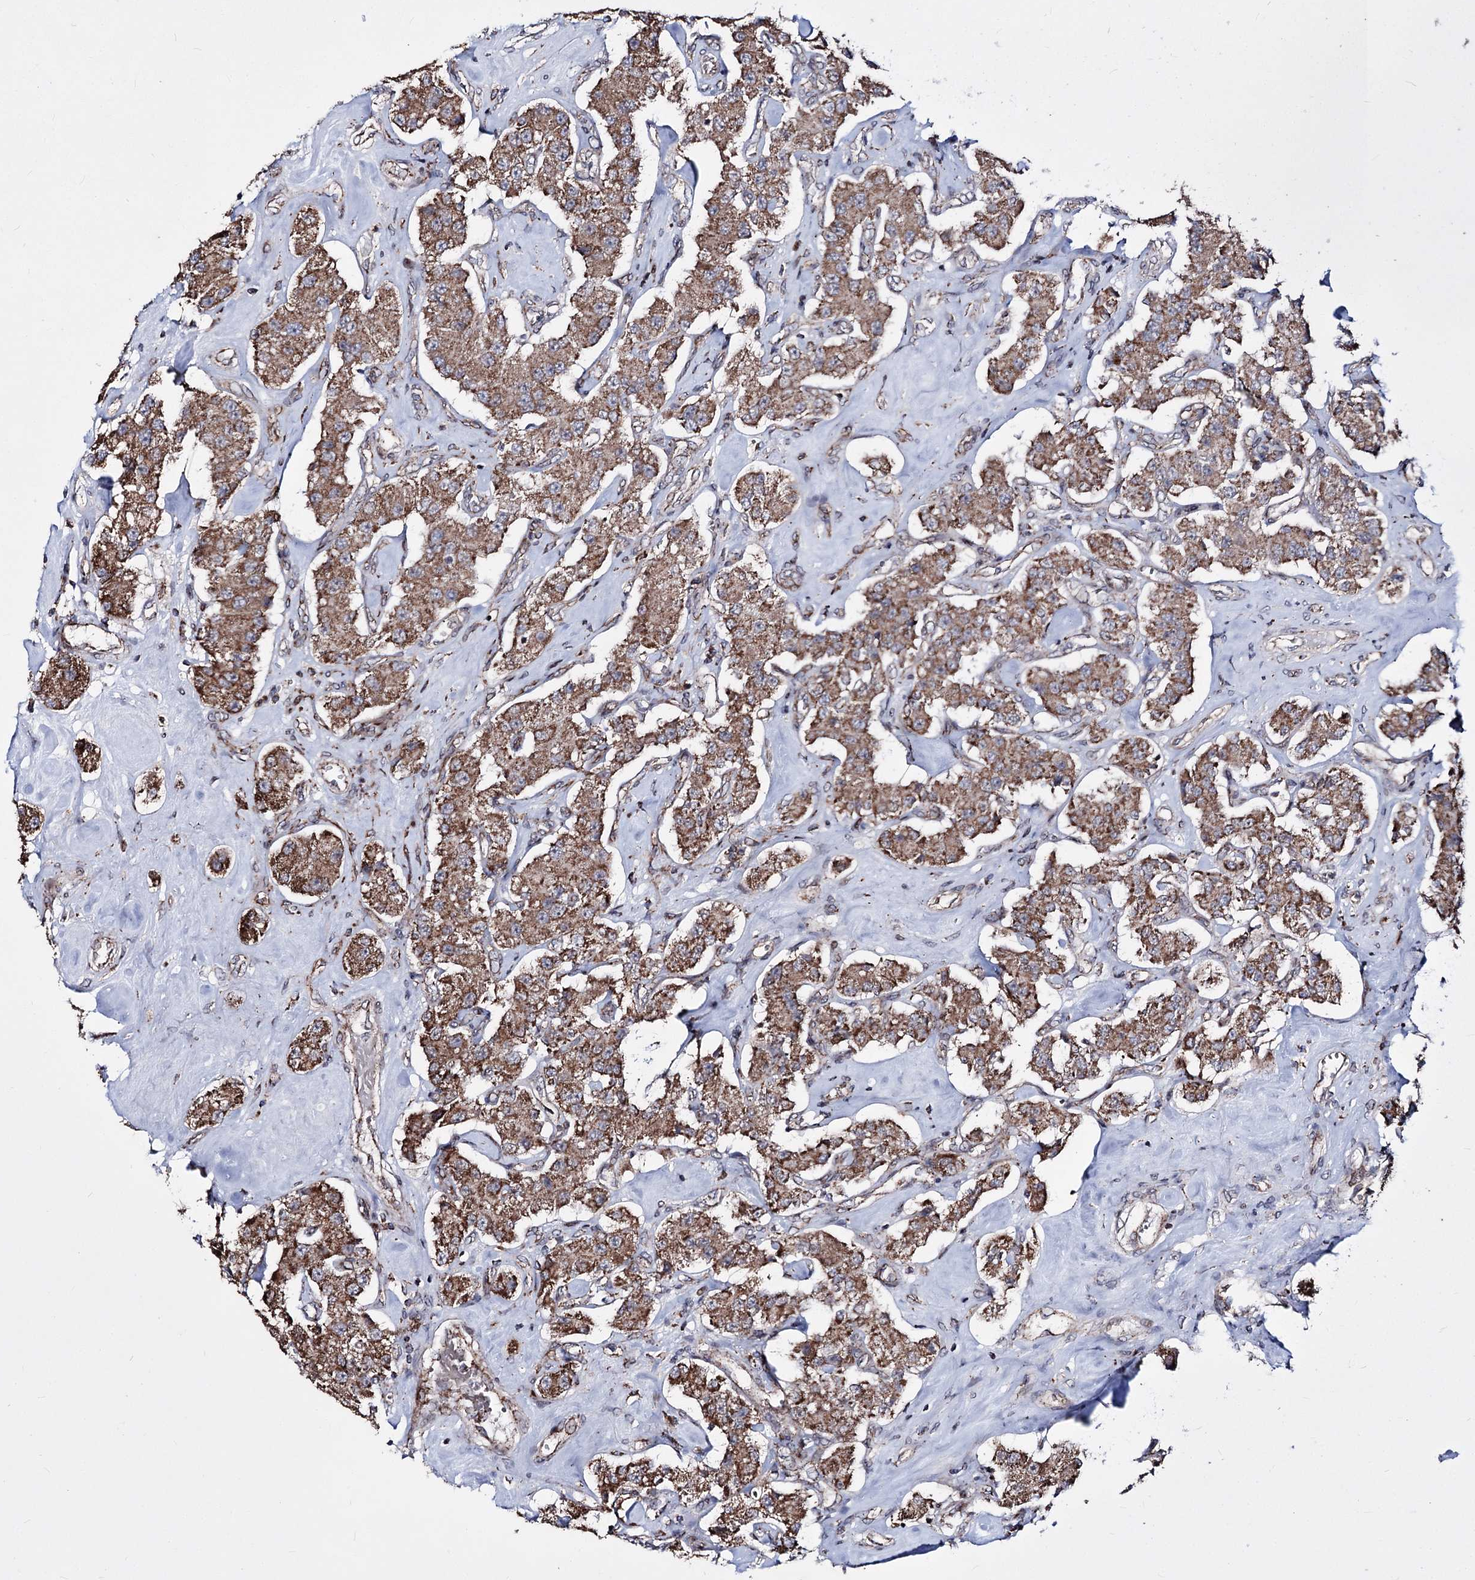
{"staining": {"intensity": "moderate", "quantity": ">75%", "location": "cytoplasmic/membranous"}, "tissue": "carcinoid", "cell_type": "Tumor cells", "image_type": "cancer", "snomed": [{"axis": "morphology", "description": "Carcinoid, malignant, NOS"}, {"axis": "topography", "description": "Pancreas"}], "caption": "A histopathology image of human carcinoid stained for a protein demonstrates moderate cytoplasmic/membranous brown staining in tumor cells.", "gene": "CREB3L4", "patient": {"sex": "male", "age": 41}}